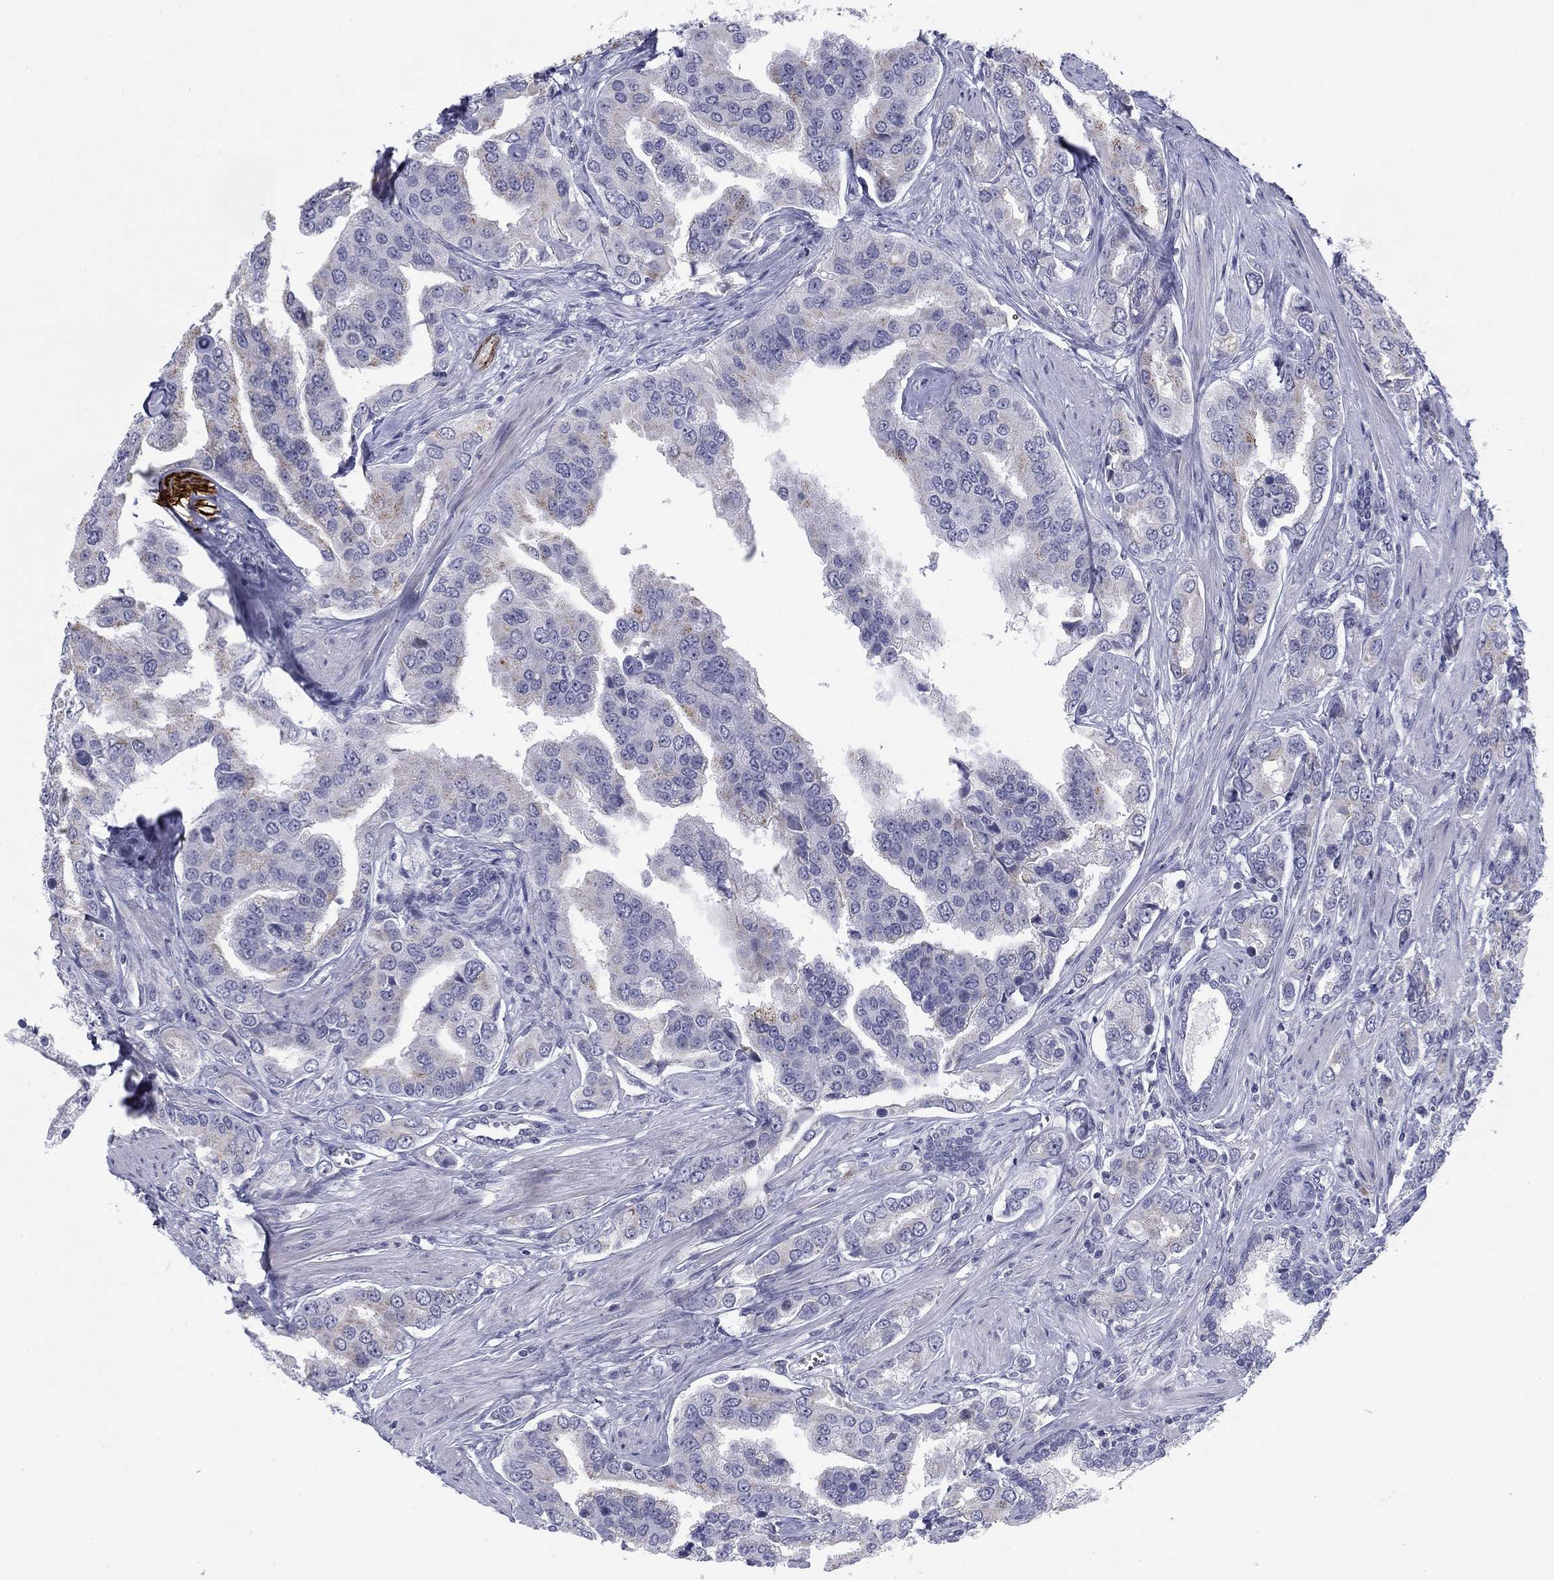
{"staining": {"intensity": "weak", "quantity": "<25%", "location": "cytoplasmic/membranous"}, "tissue": "prostate cancer", "cell_type": "Tumor cells", "image_type": "cancer", "snomed": [{"axis": "morphology", "description": "Adenocarcinoma, NOS"}, {"axis": "topography", "description": "Prostate and seminal vesicle, NOS"}, {"axis": "topography", "description": "Prostate"}], "caption": "Tumor cells show no significant protein staining in prostate cancer.", "gene": "PRPH", "patient": {"sex": "male", "age": 69}}